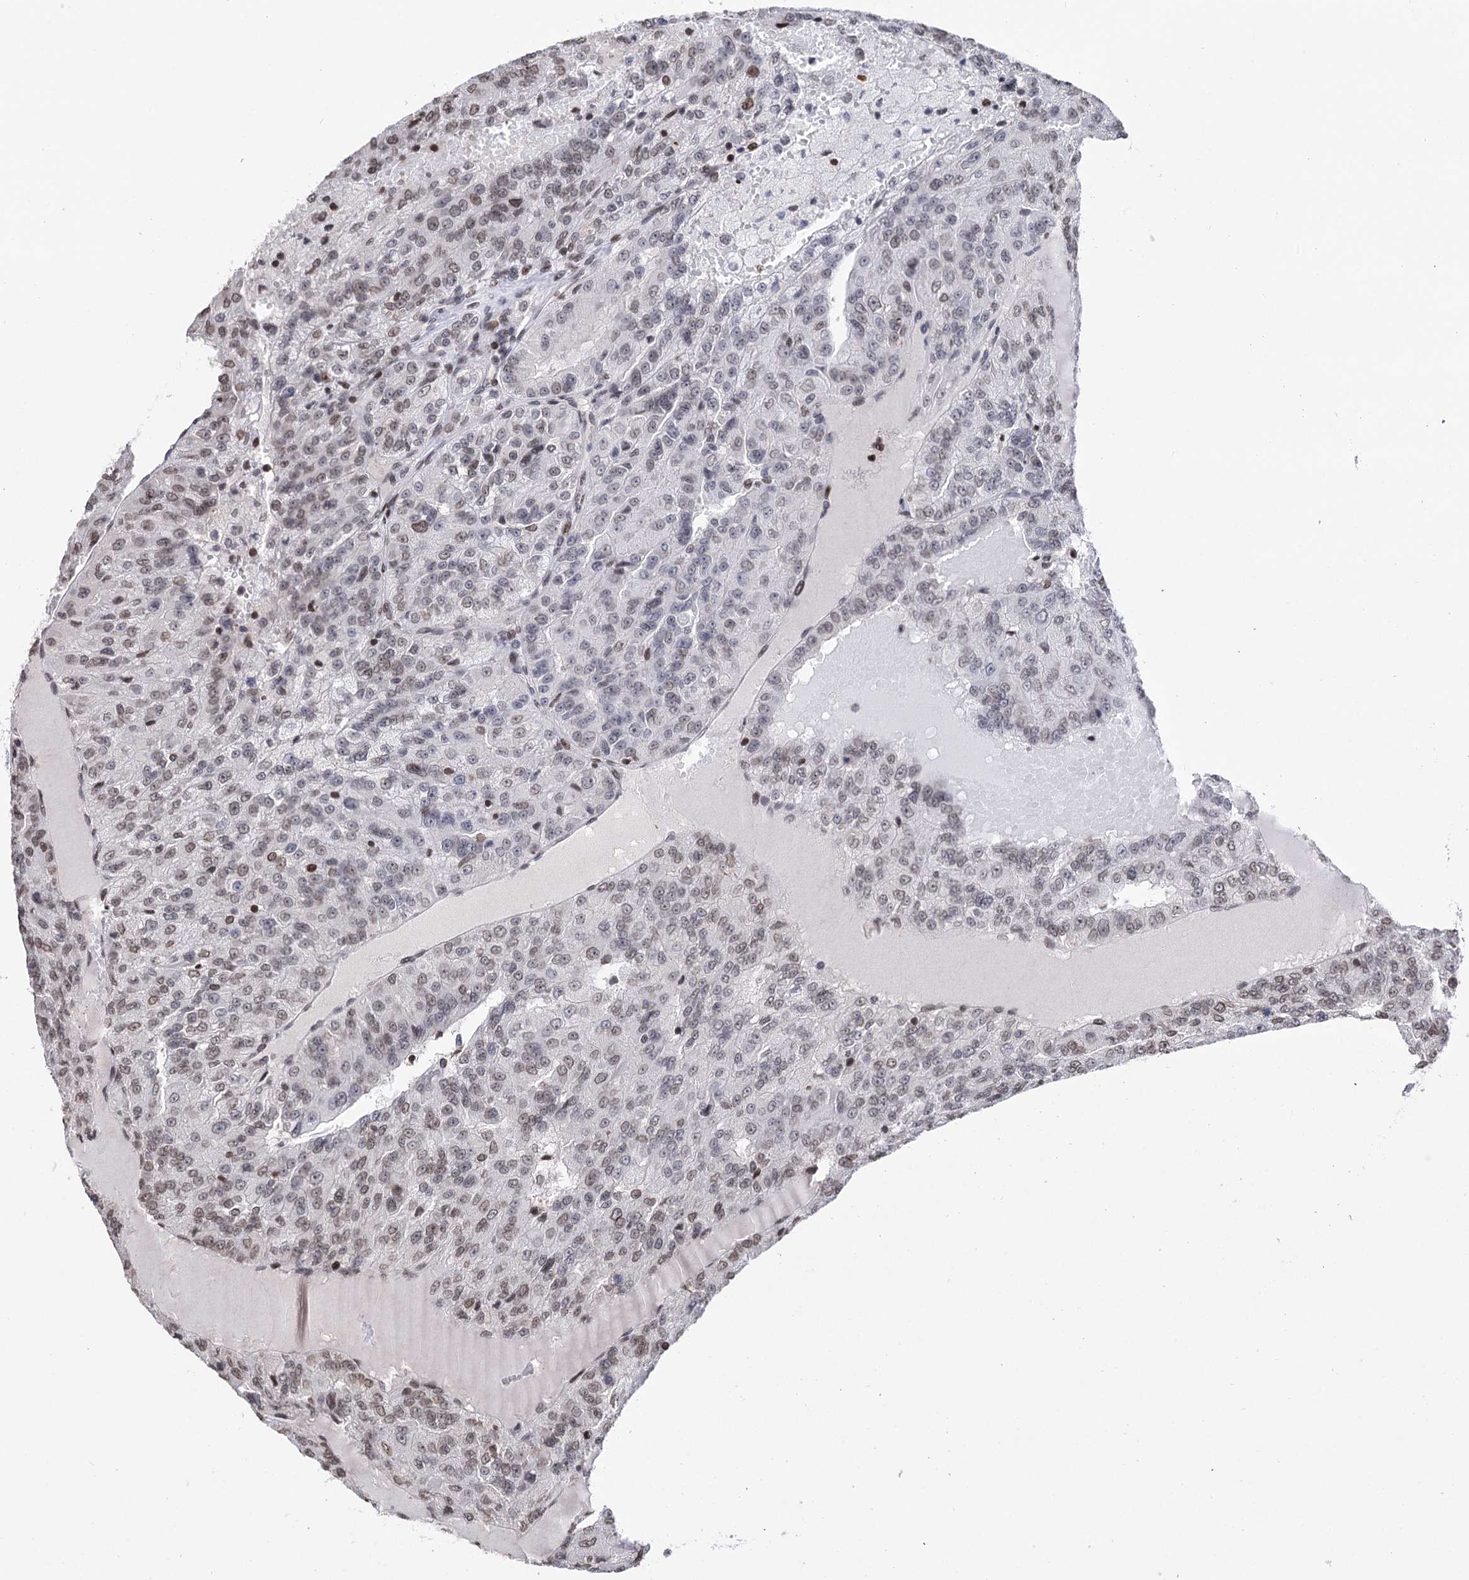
{"staining": {"intensity": "weak", "quantity": "25%-75%", "location": "nuclear"}, "tissue": "renal cancer", "cell_type": "Tumor cells", "image_type": "cancer", "snomed": [{"axis": "morphology", "description": "Adenocarcinoma, NOS"}, {"axis": "topography", "description": "Kidney"}], "caption": "Tumor cells exhibit low levels of weak nuclear expression in approximately 25%-75% of cells in adenocarcinoma (renal). Using DAB (brown) and hematoxylin (blue) stains, captured at high magnification using brightfield microscopy.", "gene": "CCDC77", "patient": {"sex": "female", "age": 63}}